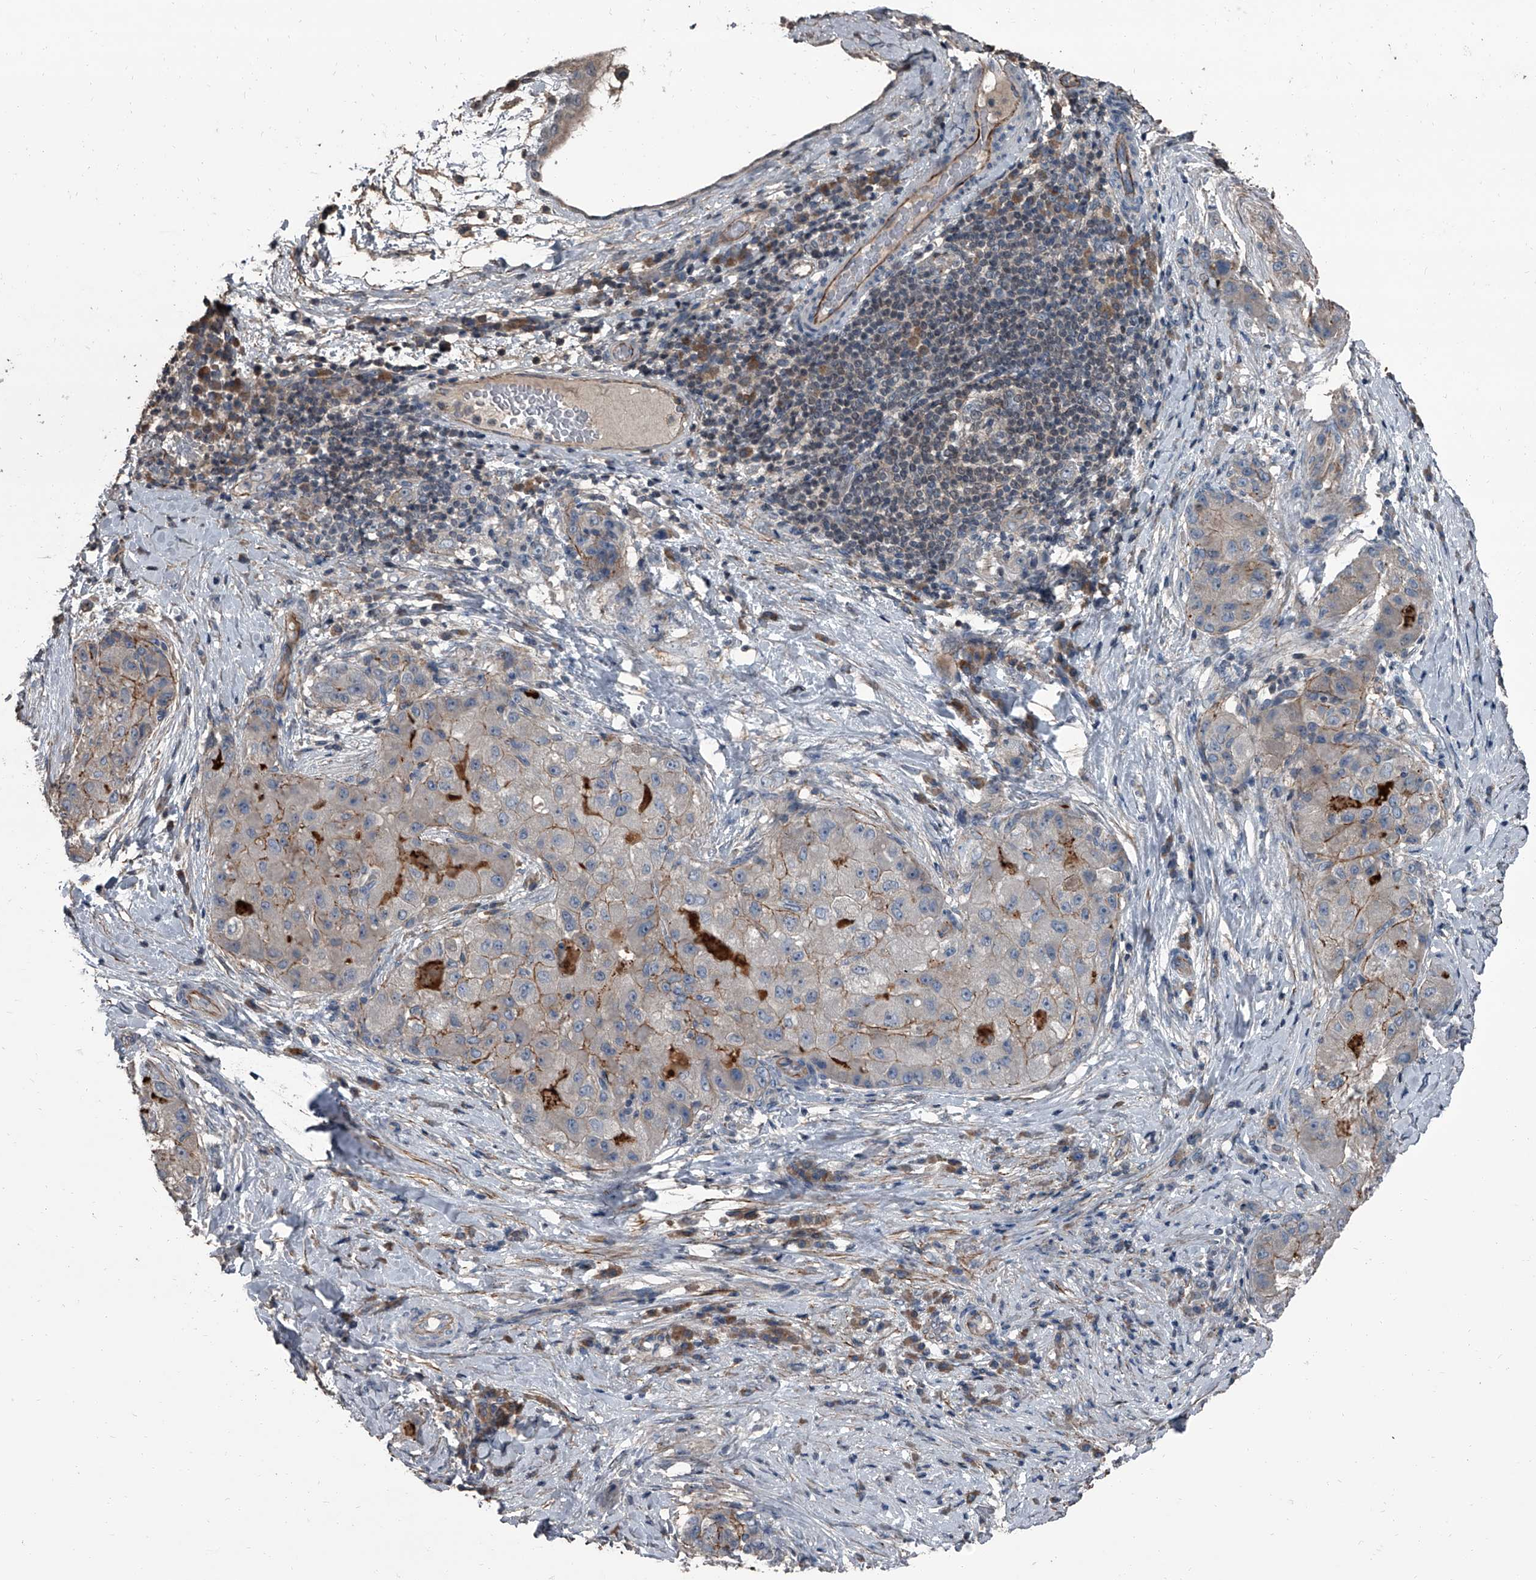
{"staining": {"intensity": "moderate", "quantity": "<25%", "location": "cytoplasmic/membranous"}, "tissue": "liver cancer", "cell_type": "Tumor cells", "image_type": "cancer", "snomed": [{"axis": "morphology", "description": "Carcinoma, Hepatocellular, NOS"}, {"axis": "topography", "description": "Liver"}], "caption": "Hepatocellular carcinoma (liver) stained for a protein displays moderate cytoplasmic/membranous positivity in tumor cells.", "gene": "OARD1", "patient": {"sex": "male", "age": 80}}